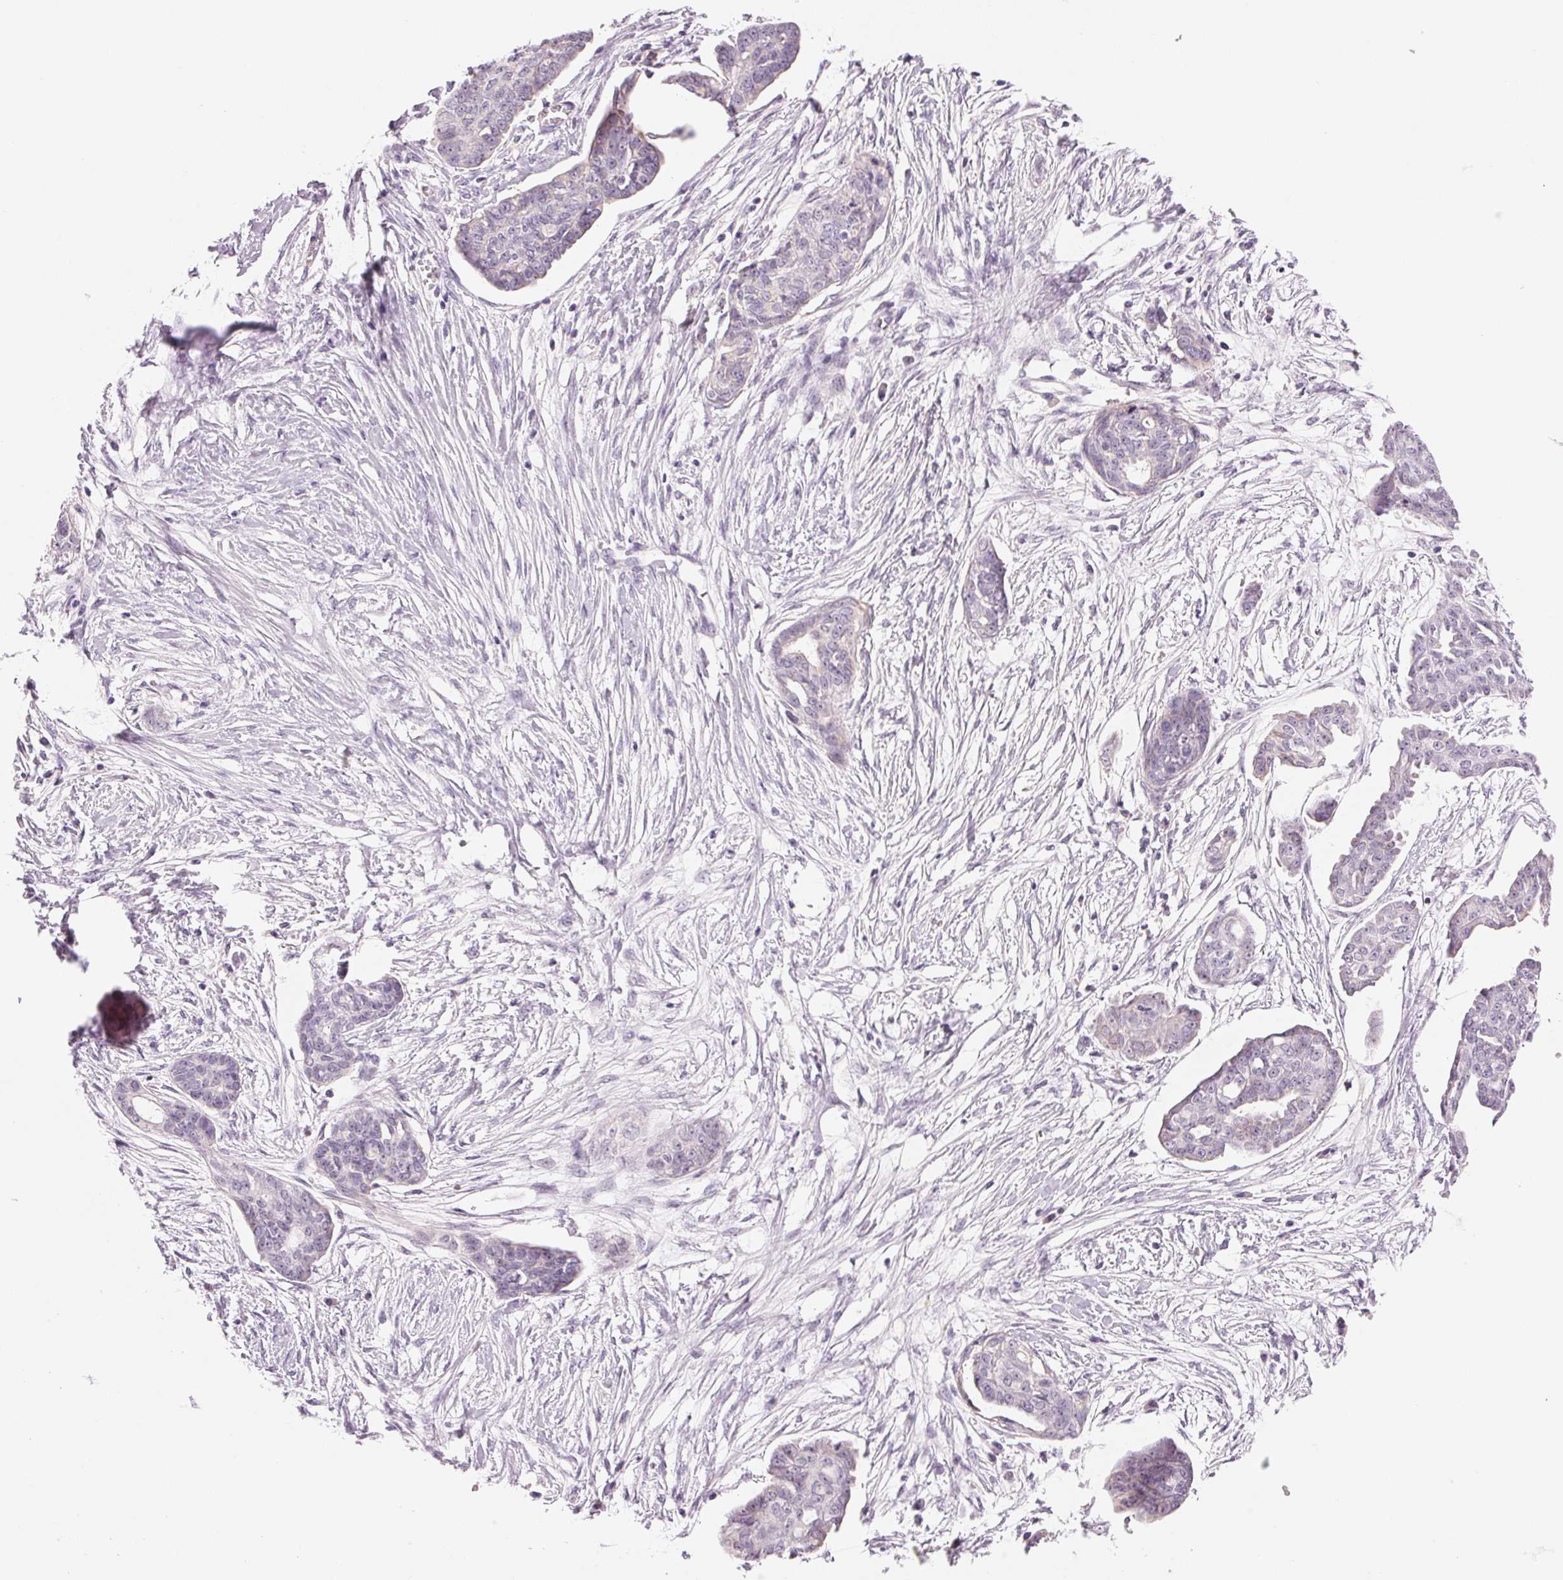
{"staining": {"intensity": "negative", "quantity": "none", "location": "none"}, "tissue": "ovarian cancer", "cell_type": "Tumor cells", "image_type": "cancer", "snomed": [{"axis": "morphology", "description": "Cystadenocarcinoma, serous, NOS"}, {"axis": "topography", "description": "Ovary"}], "caption": "An immunohistochemistry (IHC) photomicrograph of ovarian serous cystadenocarcinoma is shown. There is no staining in tumor cells of ovarian serous cystadenocarcinoma. Brightfield microscopy of immunohistochemistry (IHC) stained with DAB (brown) and hematoxylin (blue), captured at high magnification.", "gene": "CYP11B1", "patient": {"sex": "female", "age": 71}}